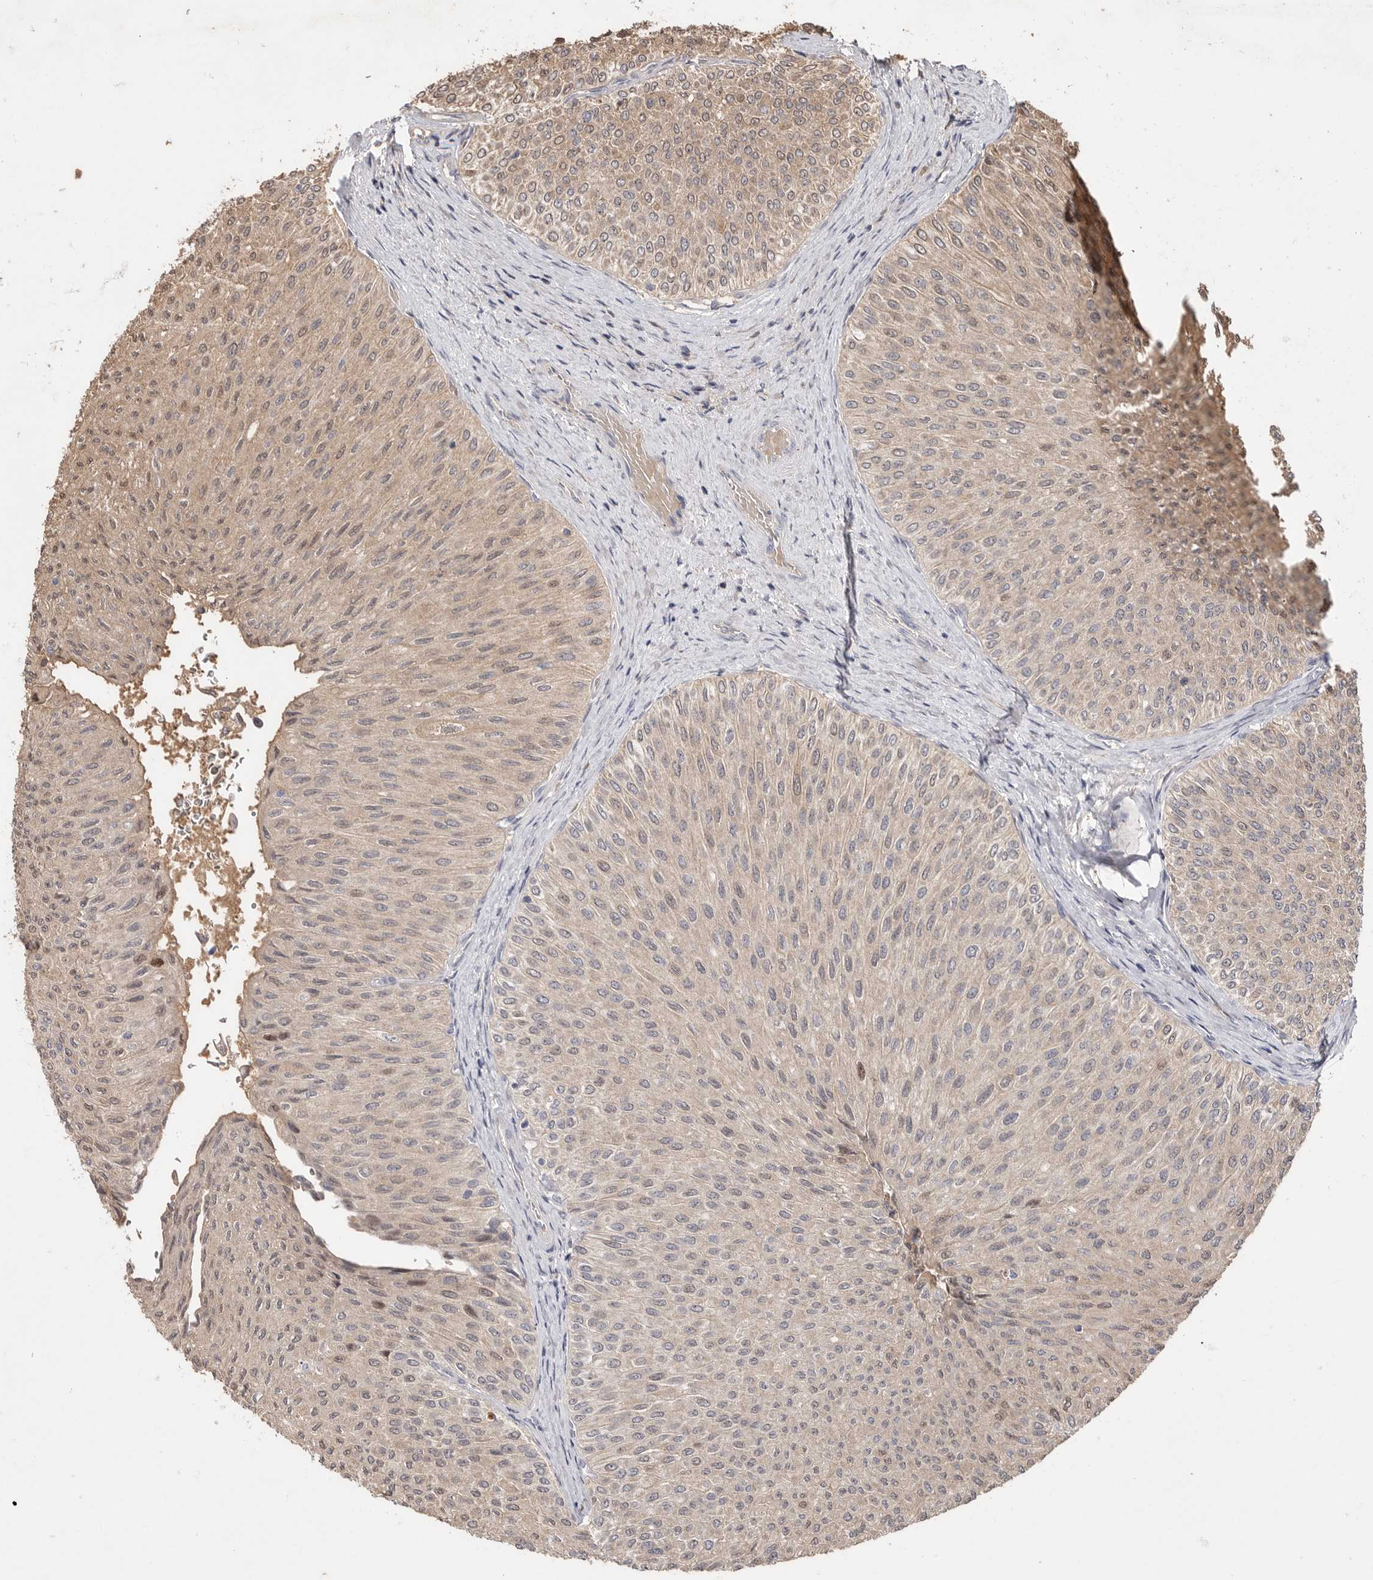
{"staining": {"intensity": "weak", "quantity": "25%-75%", "location": "cytoplasmic/membranous"}, "tissue": "urothelial cancer", "cell_type": "Tumor cells", "image_type": "cancer", "snomed": [{"axis": "morphology", "description": "Urothelial carcinoma, Low grade"}, {"axis": "topography", "description": "Urinary bladder"}], "caption": "Immunohistochemistry (IHC) image of low-grade urothelial carcinoma stained for a protein (brown), which demonstrates low levels of weak cytoplasmic/membranous expression in approximately 25%-75% of tumor cells.", "gene": "VN1R4", "patient": {"sex": "male", "age": 78}}